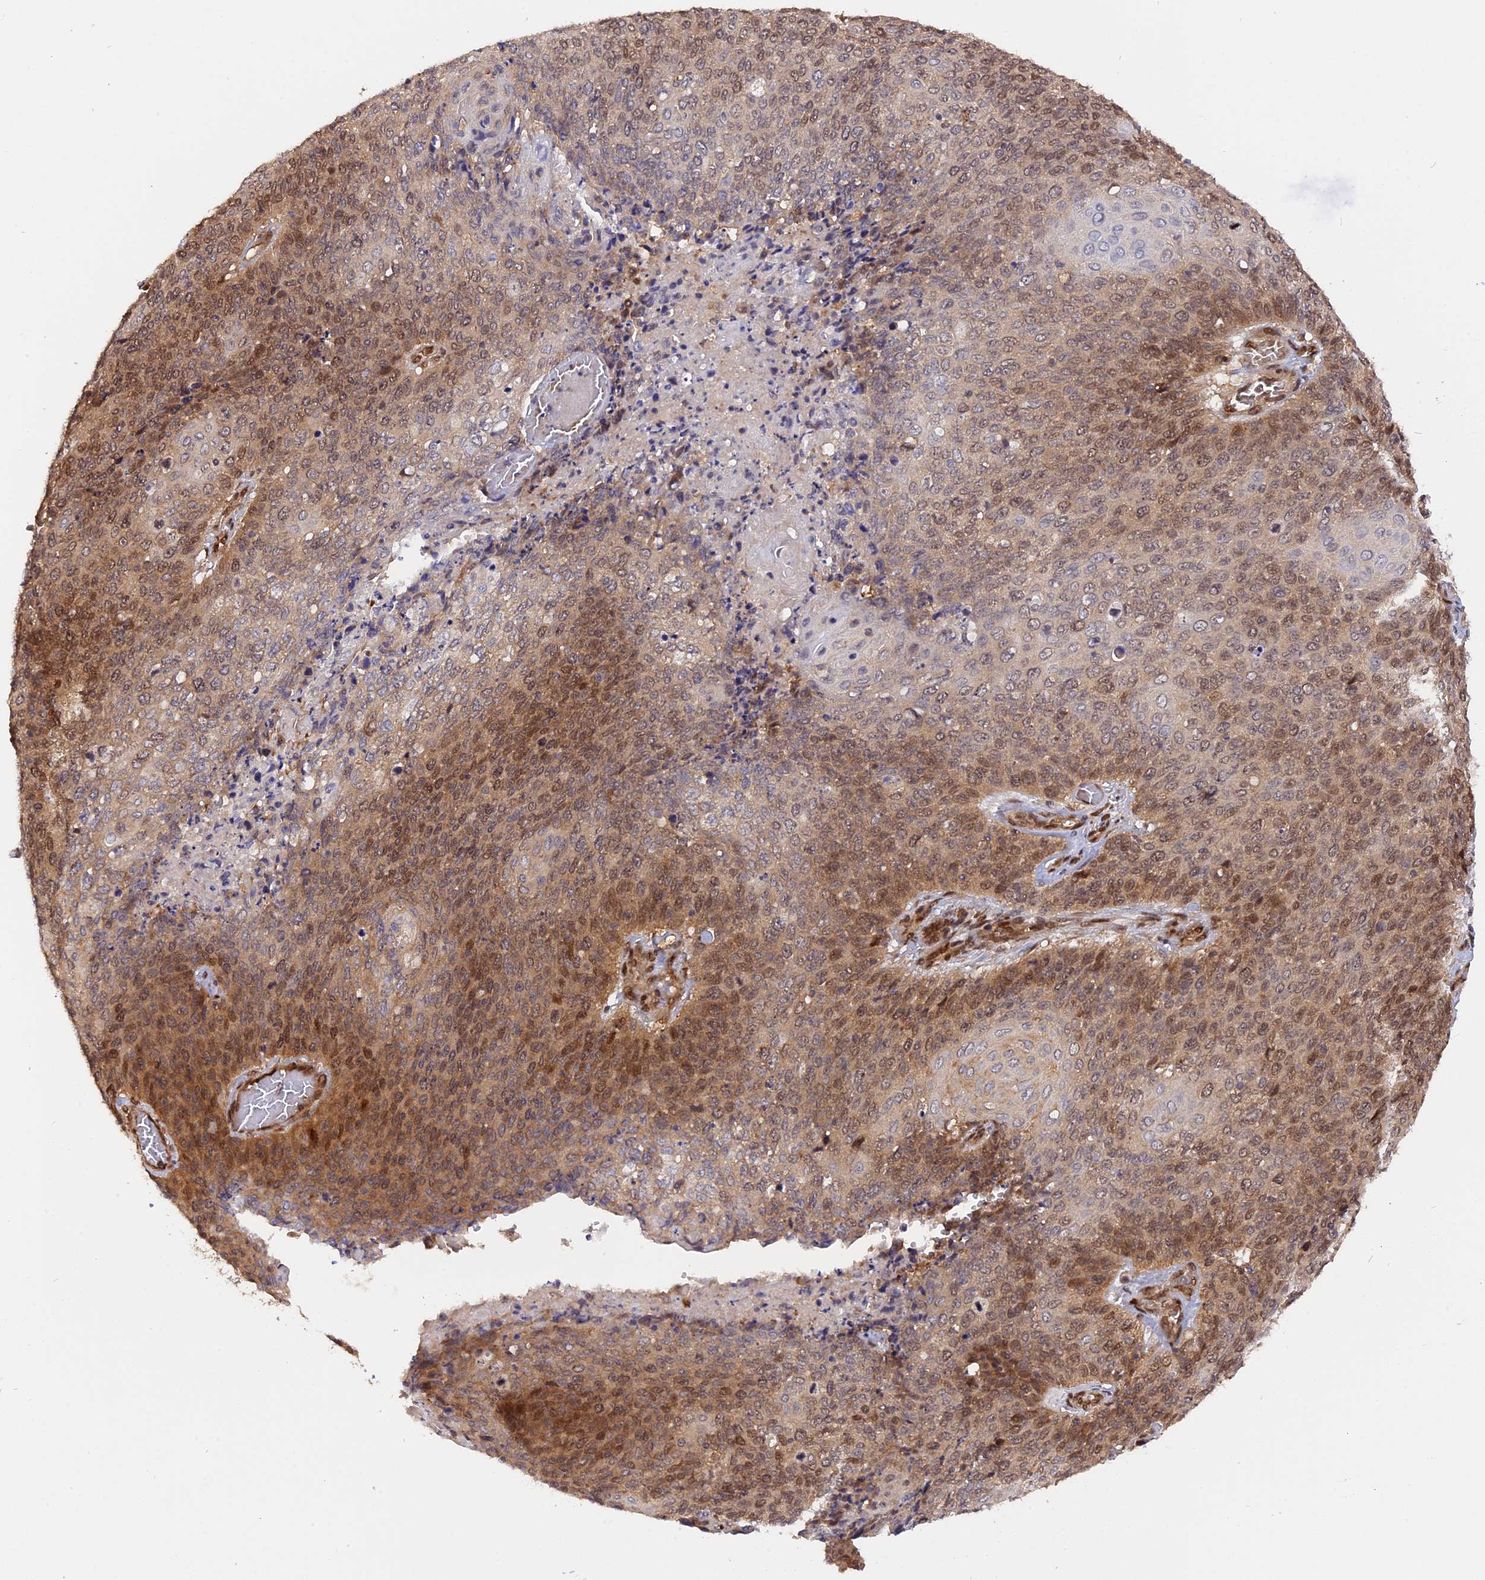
{"staining": {"intensity": "moderate", "quantity": ">75%", "location": "cytoplasmic/membranous,nuclear"}, "tissue": "cervical cancer", "cell_type": "Tumor cells", "image_type": "cancer", "snomed": [{"axis": "morphology", "description": "Squamous cell carcinoma, NOS"}, {"axis": "topography", "description": "Cervix"}], "caption": "This histopathology image shows immunohistochemistry (IHC) staining of human squamous cell carcinoma (cervical), with medium moderate cytoplasmic/membranous and nuclear staining in approximately >75% of tumor cells.", "gene": "ZNF428", "patient": {"sex": "female", "age": 39}}